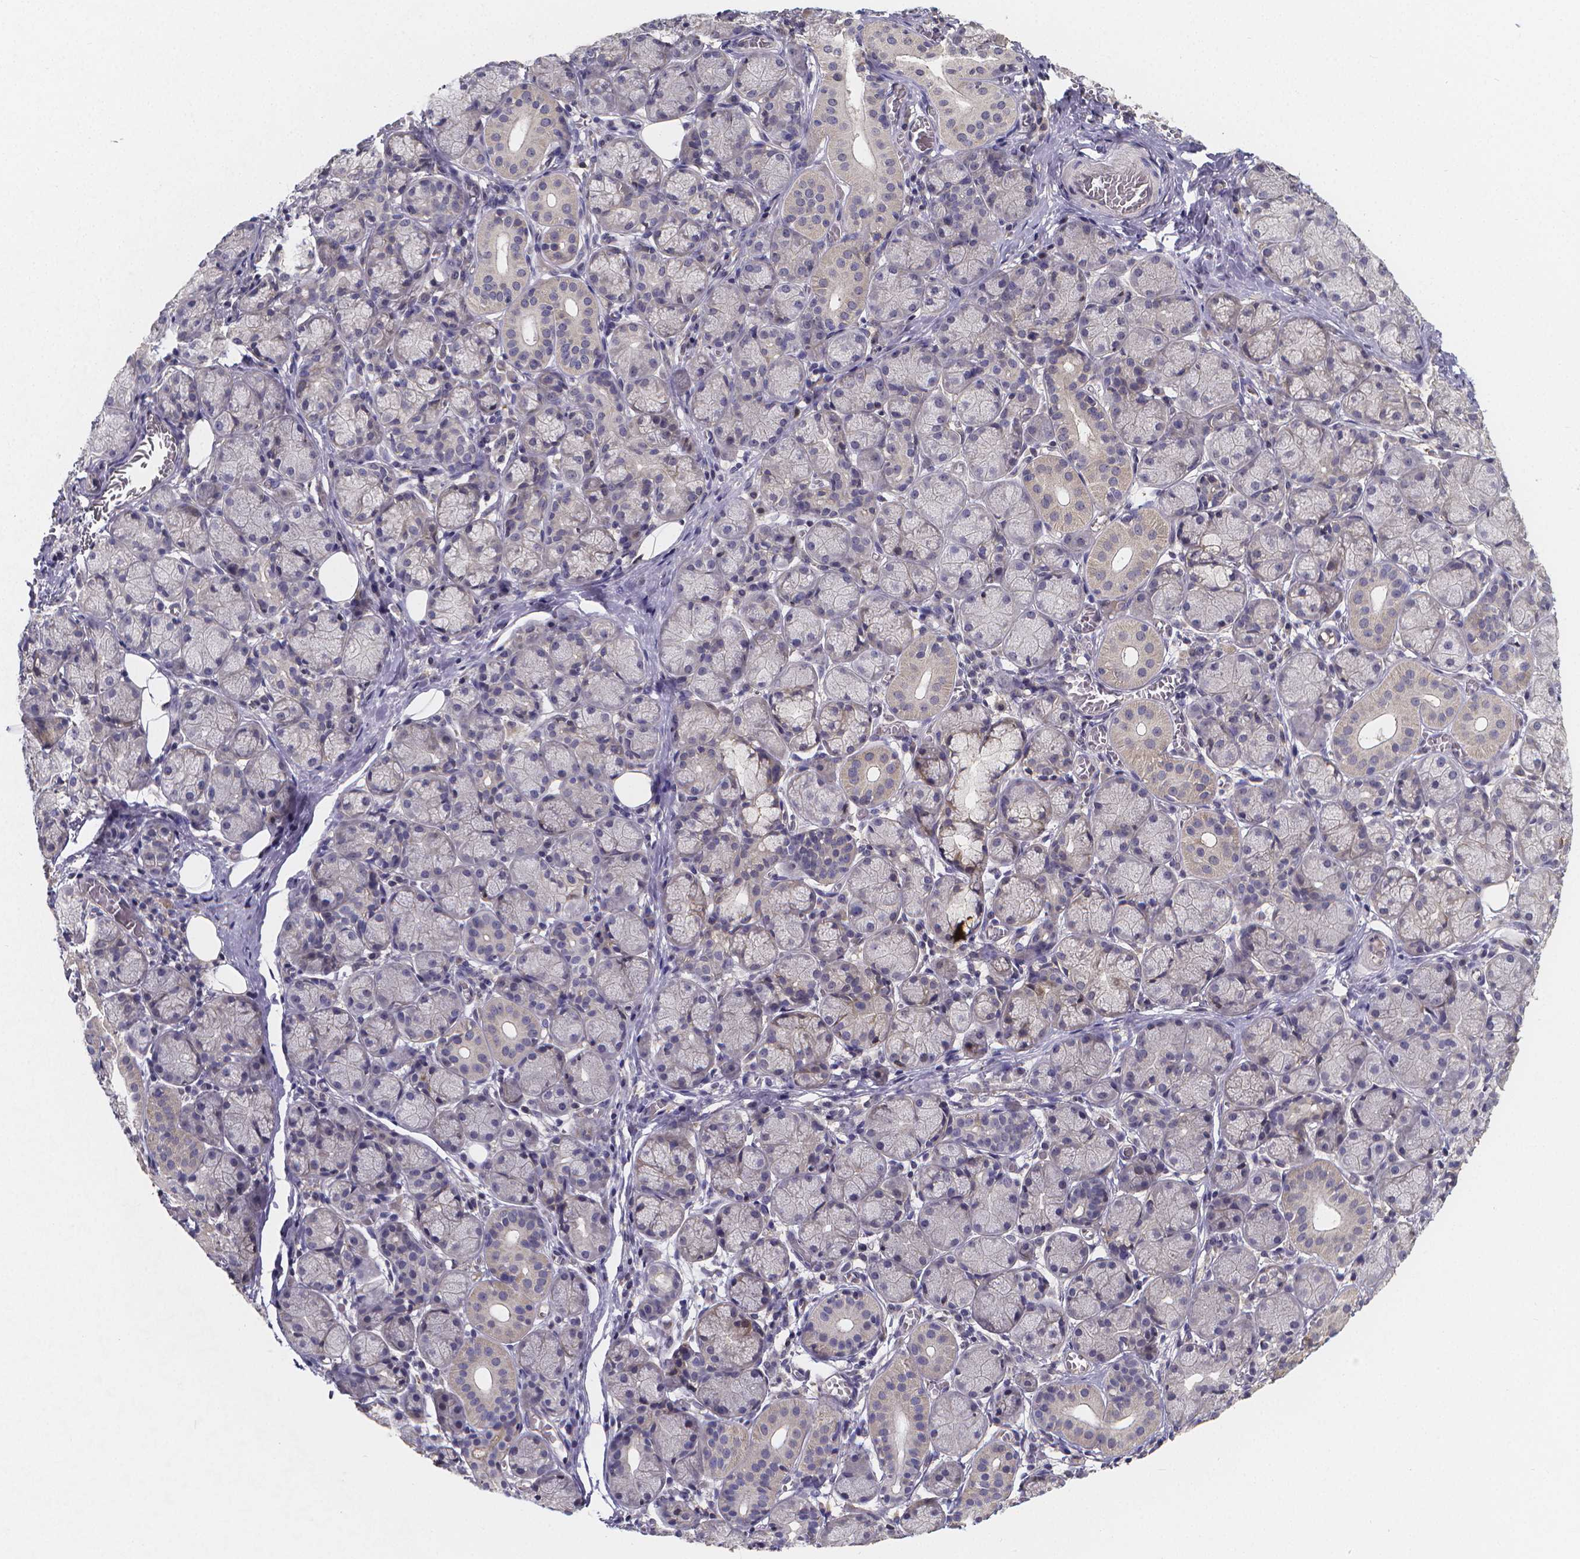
{"staining": {"intensity": "weak", "quantity": "<25%", "location": "cytoplasmic/membranous"}, "tissue": "salivary gland", "cell_type": "Glandular cells", "image_type": "normal", "snomed": [{"axis": "morphology", "description": "Normal tissue, NOS"}, {"axis": "topography", "description": "Salivary gland"}, {"axis": "topography", "description": "Peripheral nerve tissue"}], "caption": "Immunohistochemical staining of benign salivary gland demonstrates no significant positivity in glandular cells.", "gene": "PAH", "patient": {"sex": "female", "age": 24}}